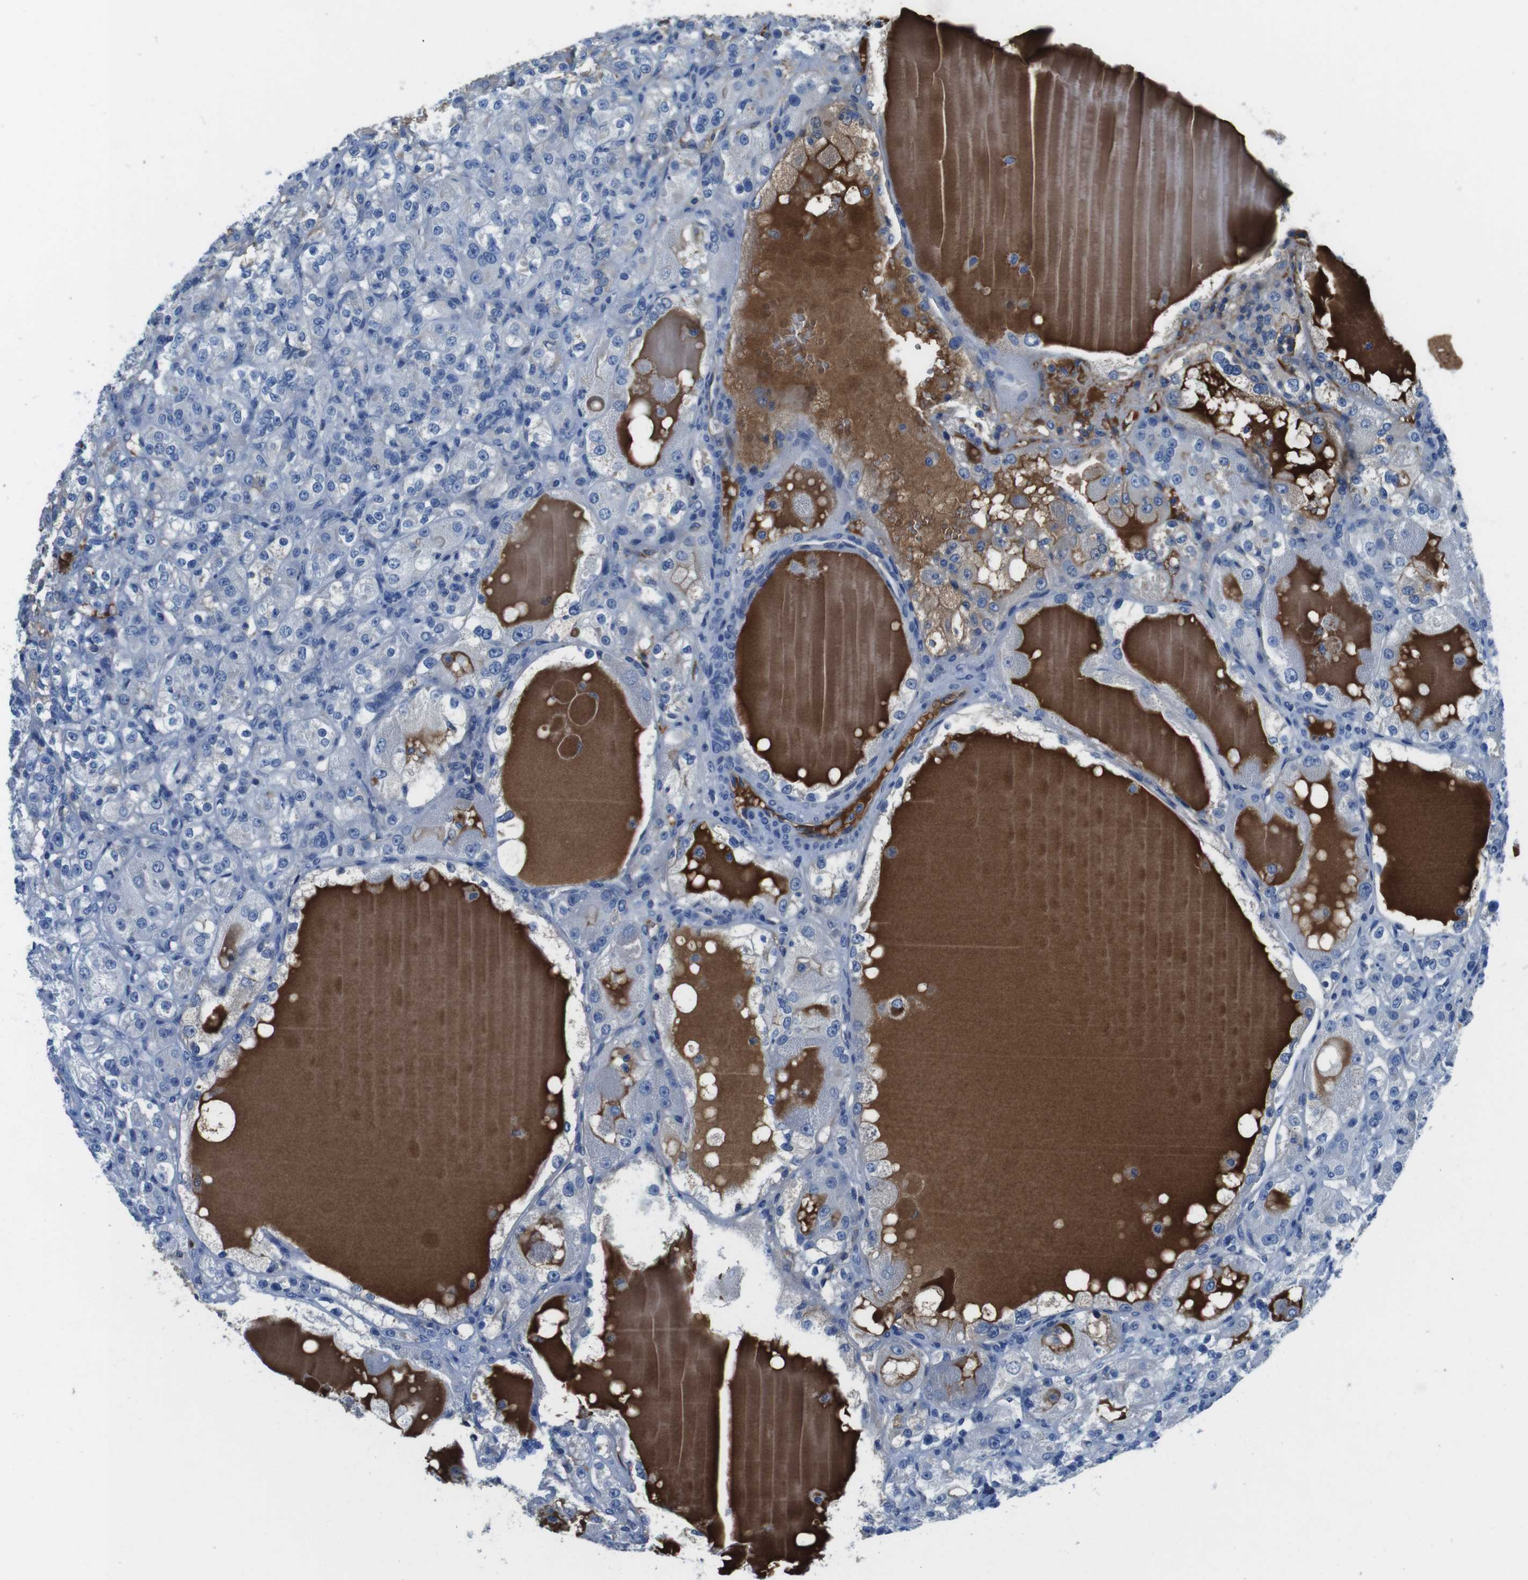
{"staining": {"intensity": "negative", "quantity": "none", "location": "none"}, "tissue": "renal cancer", "cell_type": "Tumor cells", "image_type": "cancer", "snomed": [{"axis": "morphology", "description": "Normal tissue, NOS"}, {"axis": "morphology", "description": "Adenocarcinoma, NOS"}, {"axis": "topography", "description": "Kidney"}], "caption": "This micrograph is of renal cancer stained with IHC to label a protein in brown with the nuclei are counter-stained blue. There is no expression in tumor cells.", "gene": "TMPRSS15", "patient": {"sex": "male", "age": 61}}